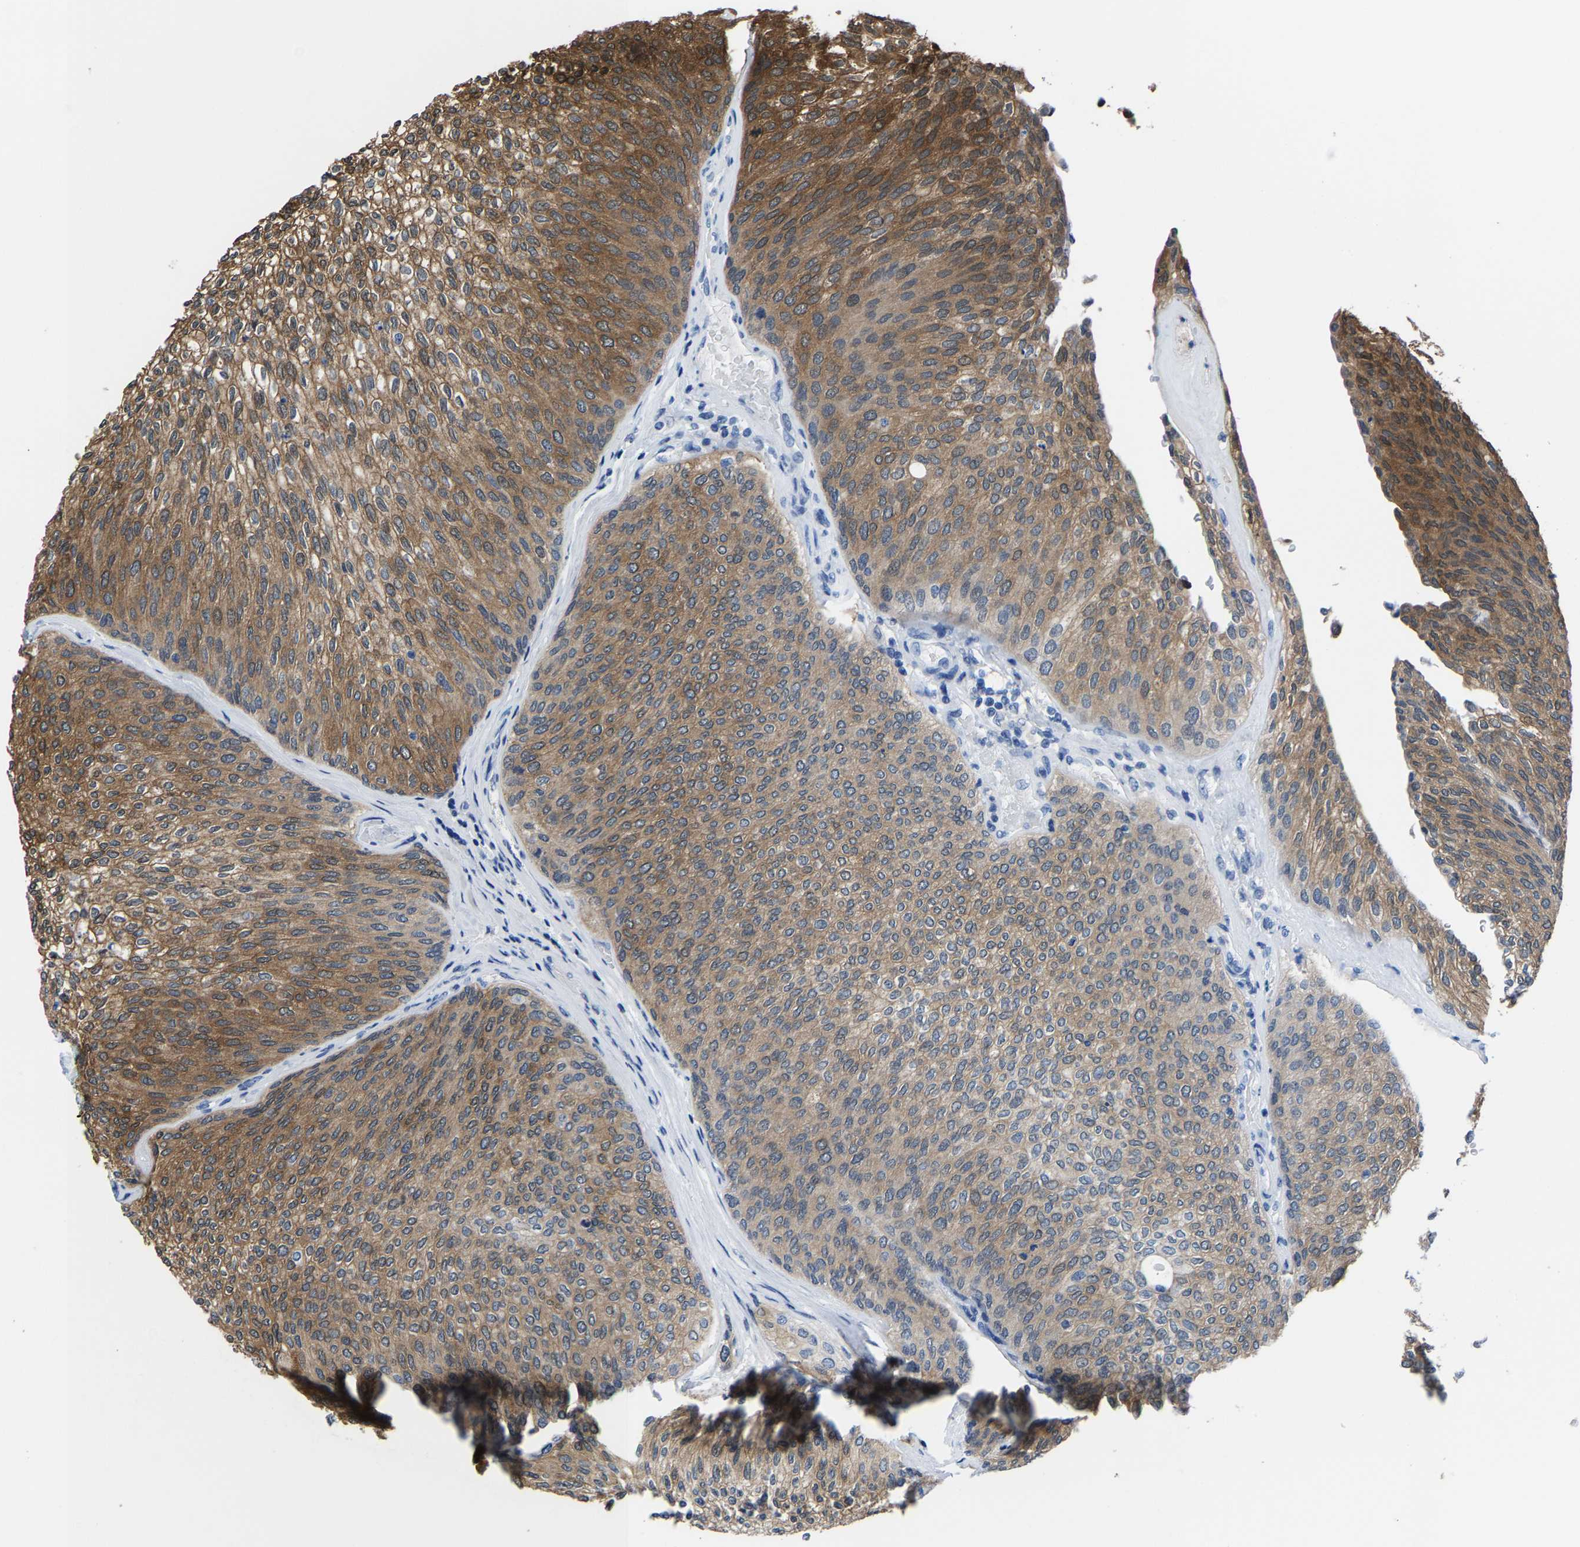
{"staining": {"intensity": "moderate", "quantity": "25%-75%", "location": "cytoplasmic/membranous"}, "tissue": "urothelial cancer", "cell_type": "Tumor cells", "image_type": "cancer", "snomed": [{"axis": "morphology", "description": "Urothelial carcinoma, Low grade"}, {"axis": "topography", "description": "Urinary bladder"}], "caption": "High-power microscopy captured an immunohistochemistry (IHC) photomicrograph of urothelial cancer, revealing moderate cytoplasmic/membranous positivity in about 25%-75% of tumor cells.", "gene": "SSH3", "patient": {"sex": "female", "age": 79}}